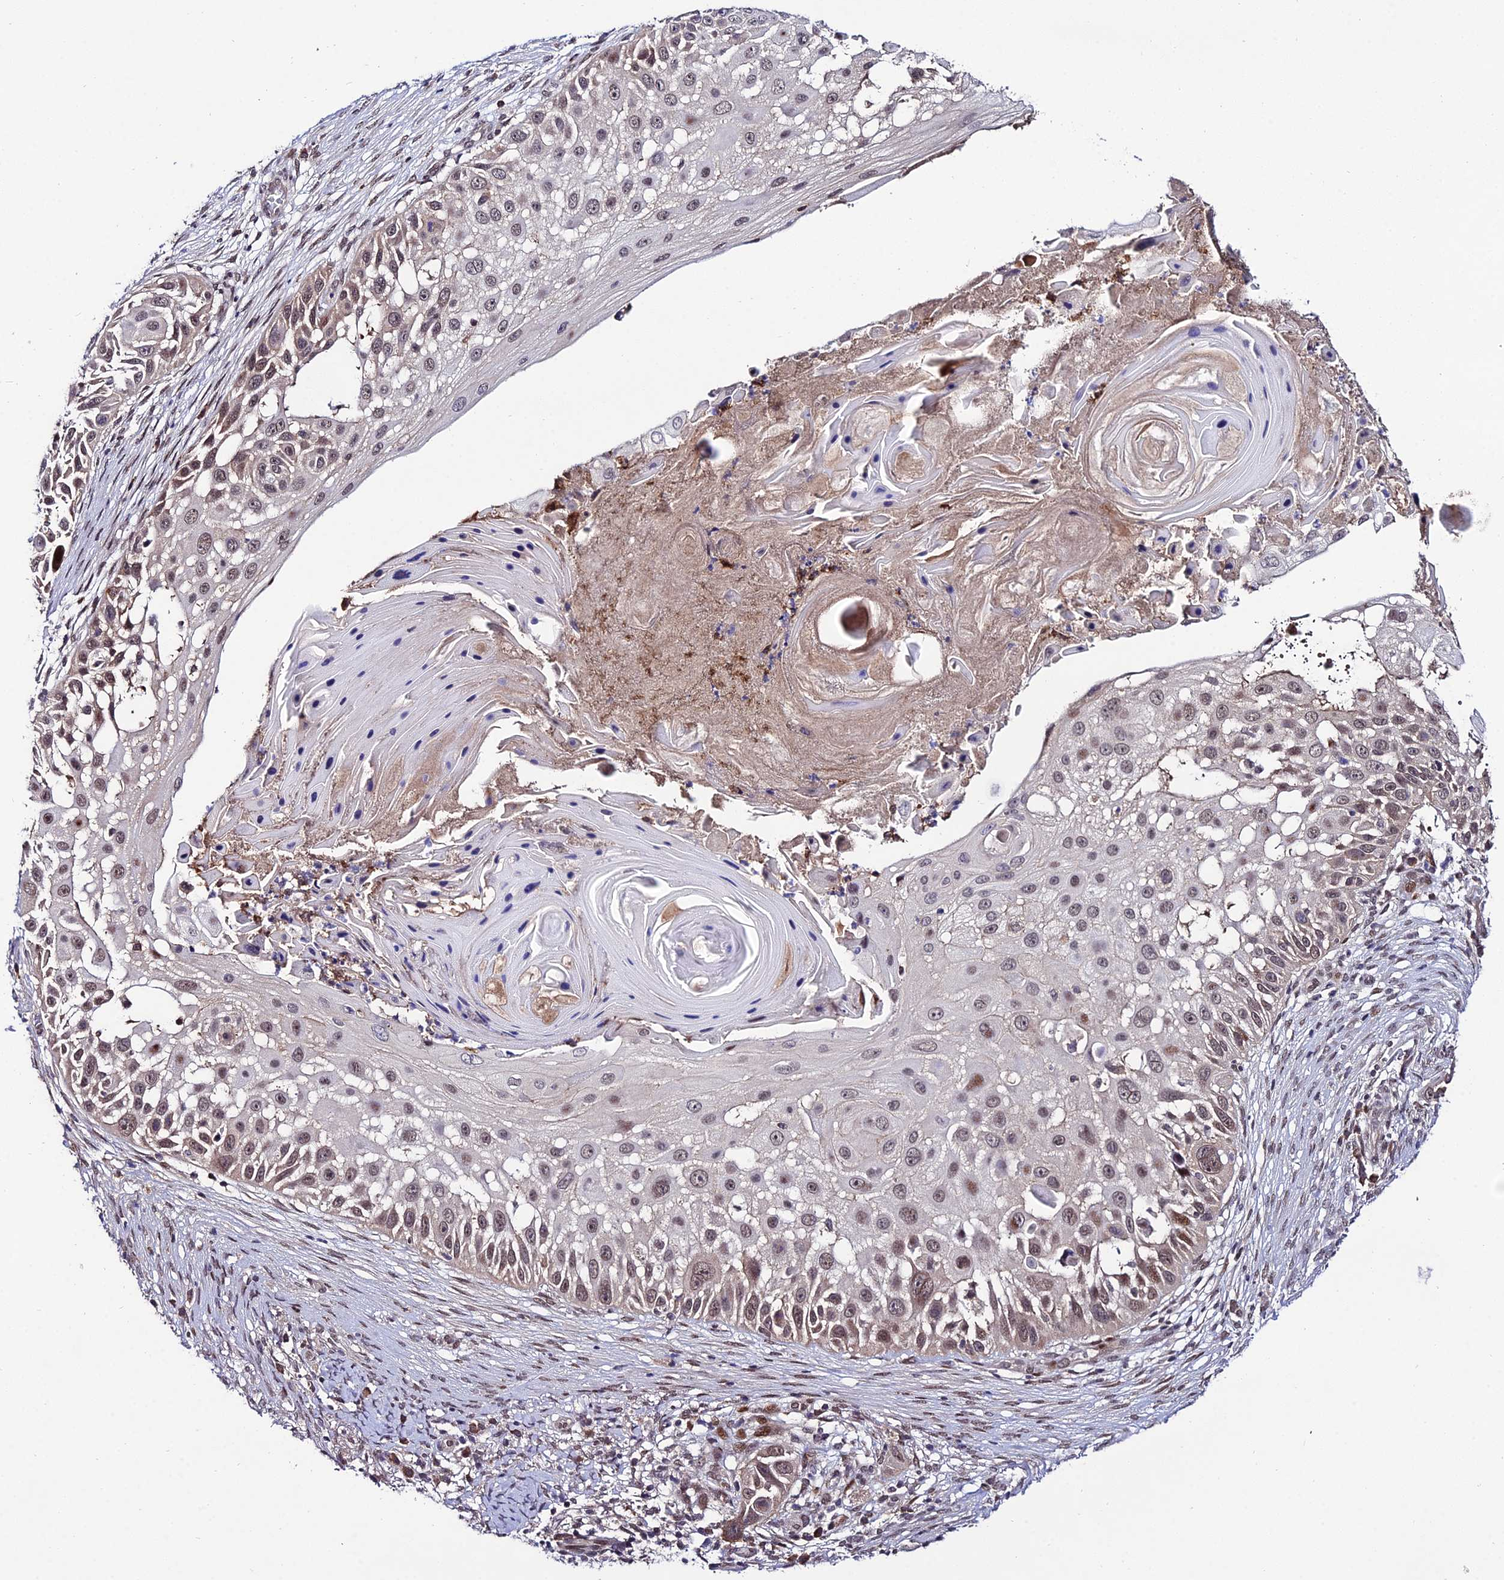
{"staining": {"intensity": "moderate", "quantity": "<25%", "location": "cytoplasmic/membranous,nuclear"}, "tissue": "skin cancer", "cell_type": "Tumor cells", "image_type": "cancer", "snomed": [{"axis": "morphology", "description": "Squamous cell carcinoma, NOS"}, {"axis": "topography", "description": "Skin"}], "caption": "IHC histopathology image of neoplastic tissue: skin cancer (squamous cell carcinoma) stained using immunohistochemistry displays low levels of moderate protein expression localized specifically in the cytoplasmic/membranous and nuclear of tumor cells, appearing as a cytoplasmic/membranous and nuclear brown color.", "gene": "SYT15", "patient": {"sex": "female", "age": 44}}